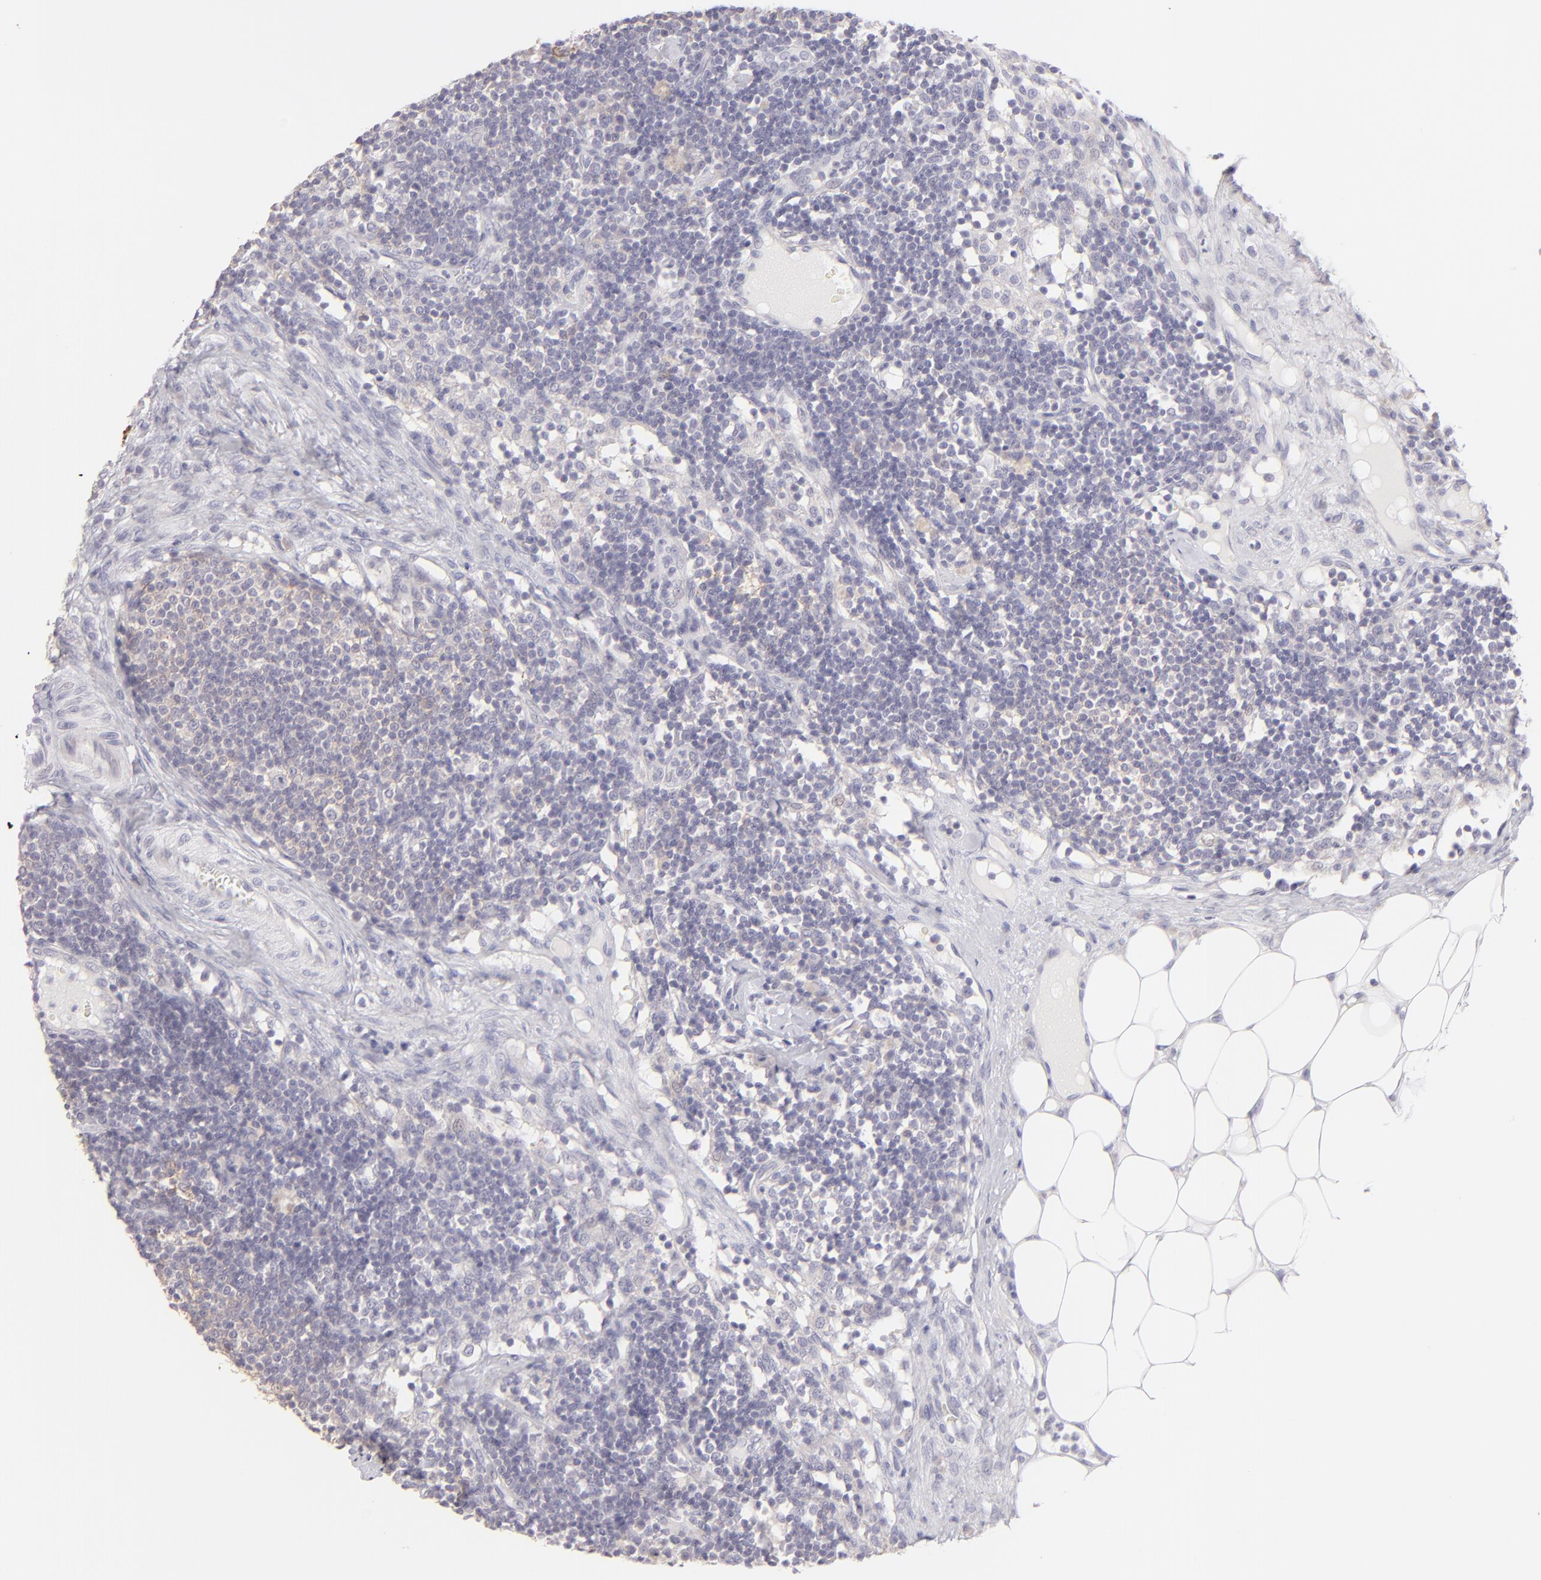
{"staining": {"intensity": "negative", "quantity": "none", "location": "none"}, "tissue": "lymph node", "cell_type": "Germinal center cells", "image_type": "normal", "snomed": [{"axis": "morphology", "description": "Normal tissue, NOS"}, {"axis": "topography", "description": "Lymph node"}], "caption": "DAB immunohistochemical staining of normal human lymph node exhibits no significant positivity in germinal center cells. Nuclei are stained in blue.", "gene": "CLDN4", "patient": {"sex": "female", "age": 42}}